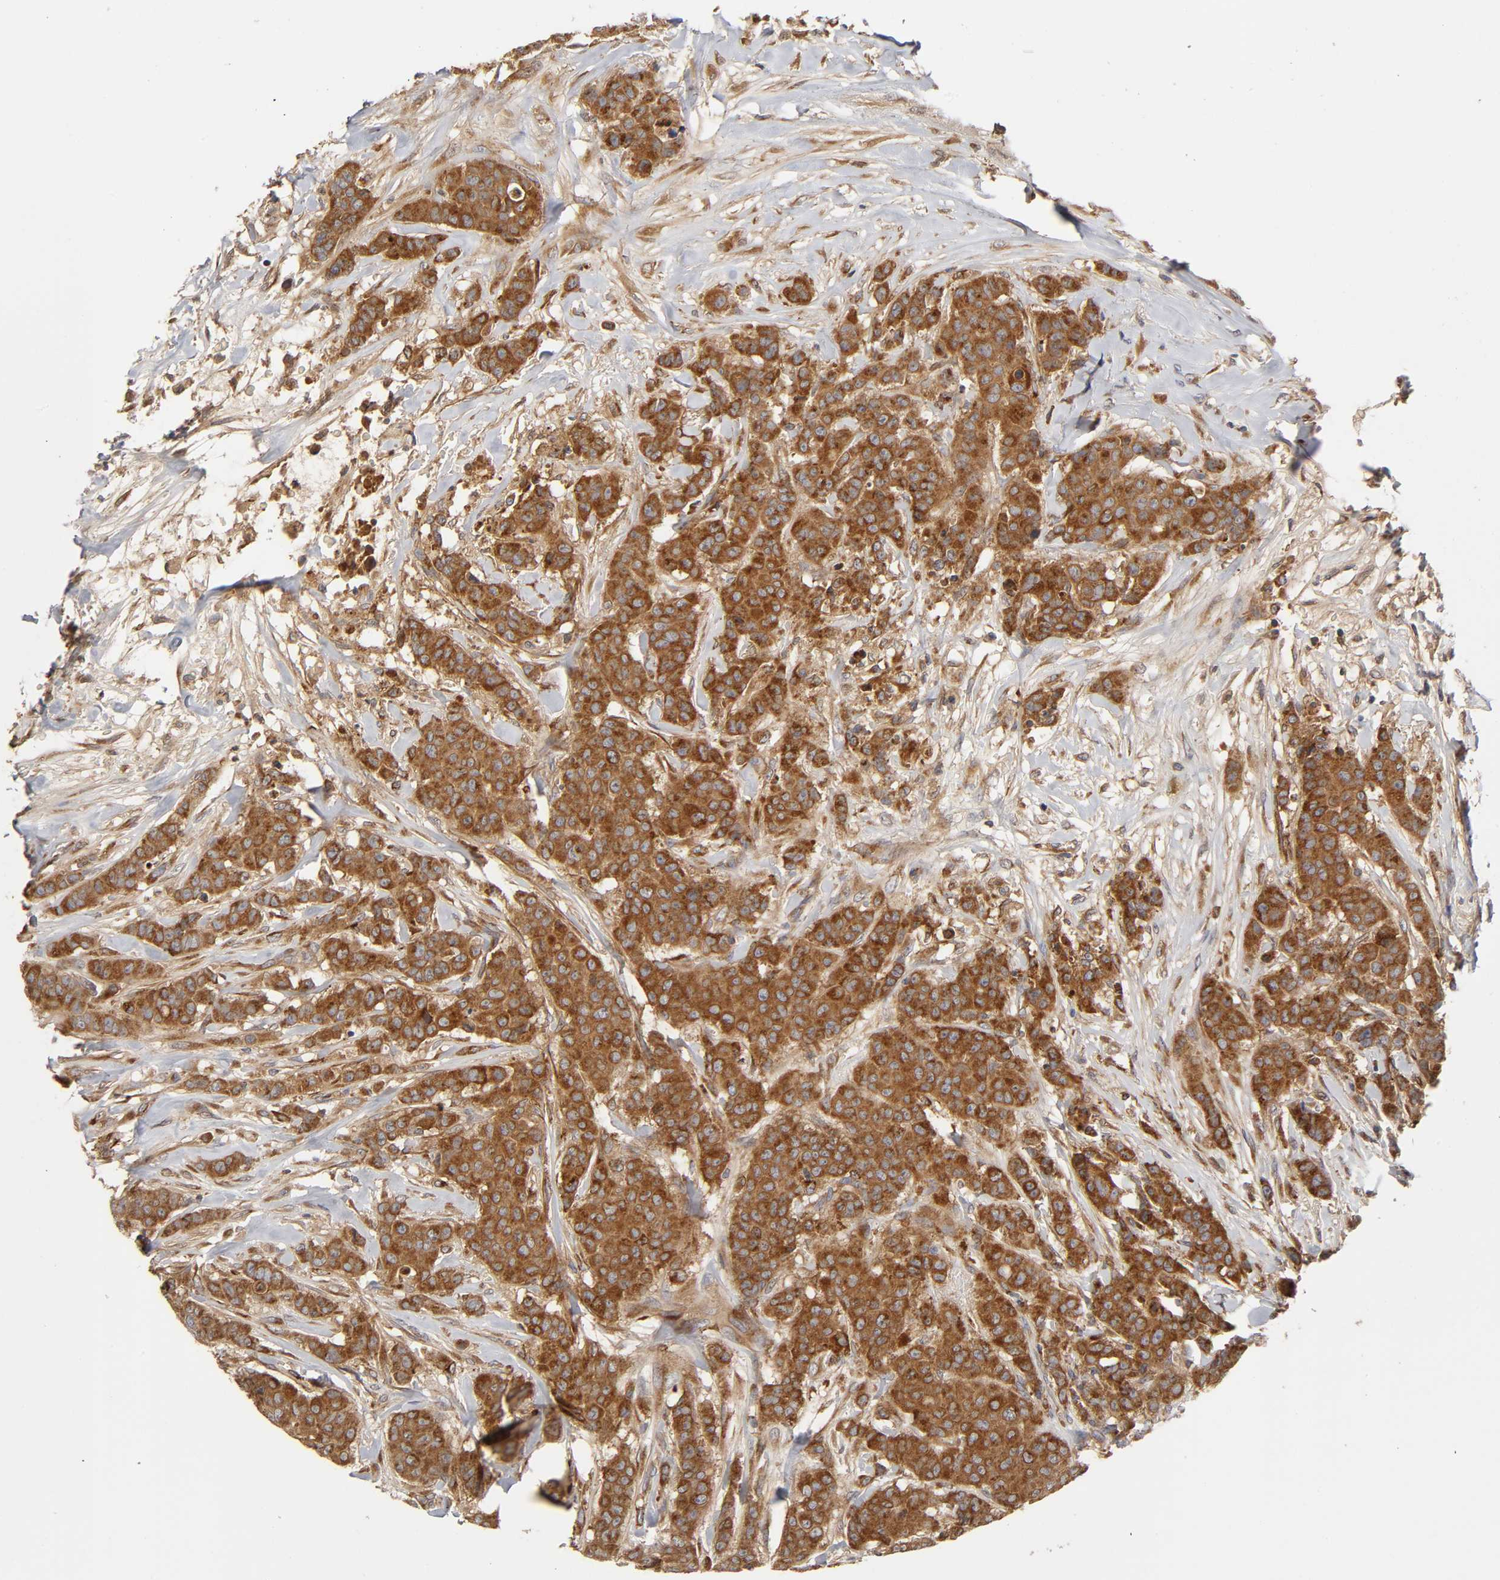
{"staining": {"intensity": "strong", "quantity": ">75%", "location": "cytoplasmic/membranous"}, "tissue": "breast cancer", "cell_type": "Tumor cells", "image_type": "cancer", "snomed": [{"axis": "morphology", "description": "Duct carcinoma"}, {"axis": "topography", "description": "Breast"}], "caption": "Tumor cells exhibit high levels of strong cytoplasmic/membranous staining in approximately >75% of cells in human breast cancer. The staining is performed using DAB (3,3'-diaminobenzidine) brown chromogen to label protein expression. The nuclei are counter-stained blue using hematoxylin.", "gene": "GNPTG", "patient": {"sex": "female", "age": 40}}